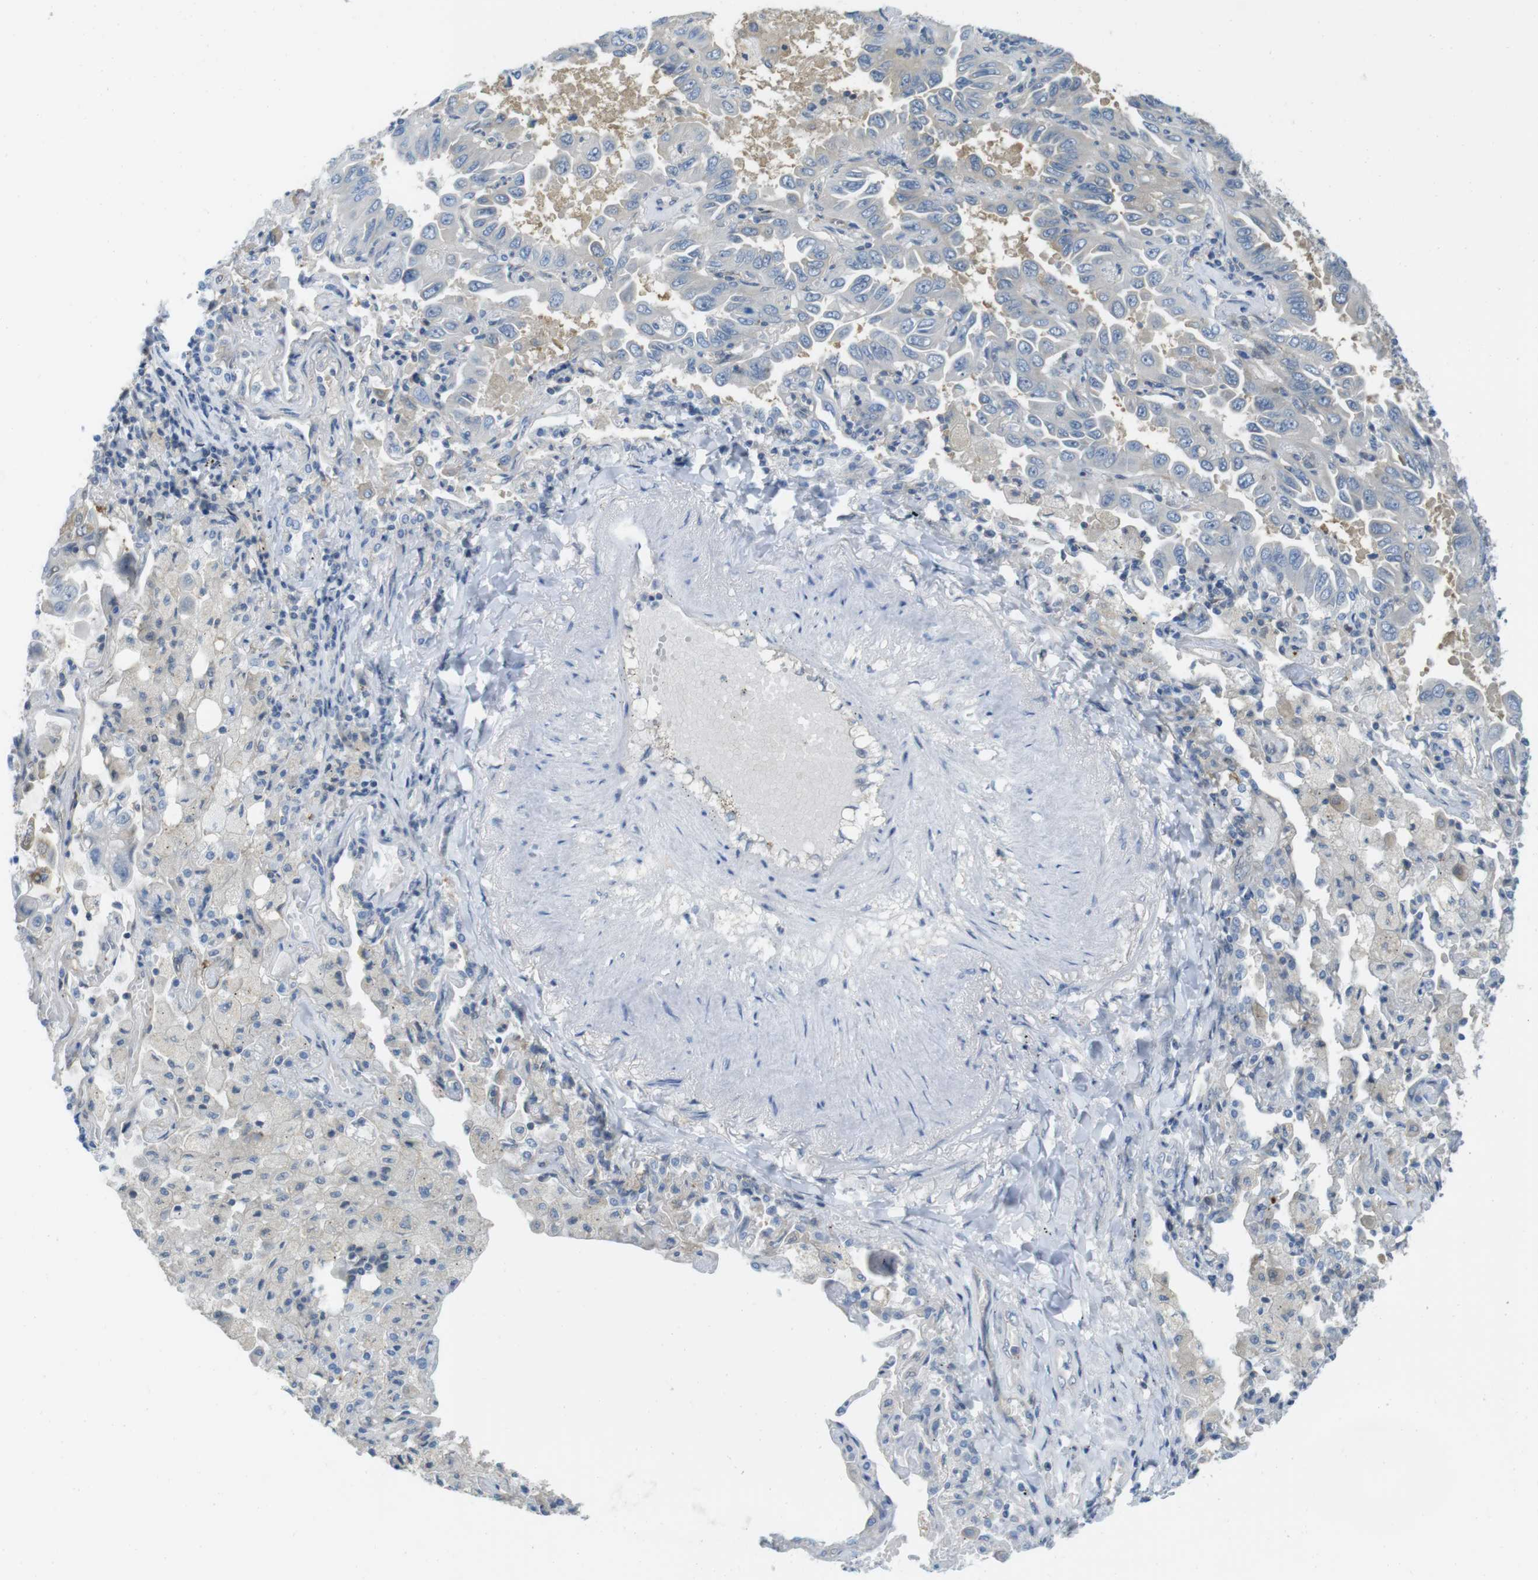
{"staining": {"intensity": "moderate", "quantity": "<25%", "location": "cytoplasmic/membranous"}, "tissue": "lung cancer", "cell_type": "Tumor cells", "image_type": "cancer", "snomed": [{"axis": "morphology", "description": "Adenocarcinoma, NOS"}, {"axis": "topography", "description": "Lung"}], "caption": "About <25% of tumor cells in lung cancer (adenocarcinoma) exhibit moderate cytoplasmic/membranous protein staining as visualized by brown immunohistochemical staining.", "gene": "CASP2", "patient": {"sex": "male", "age": 64}}